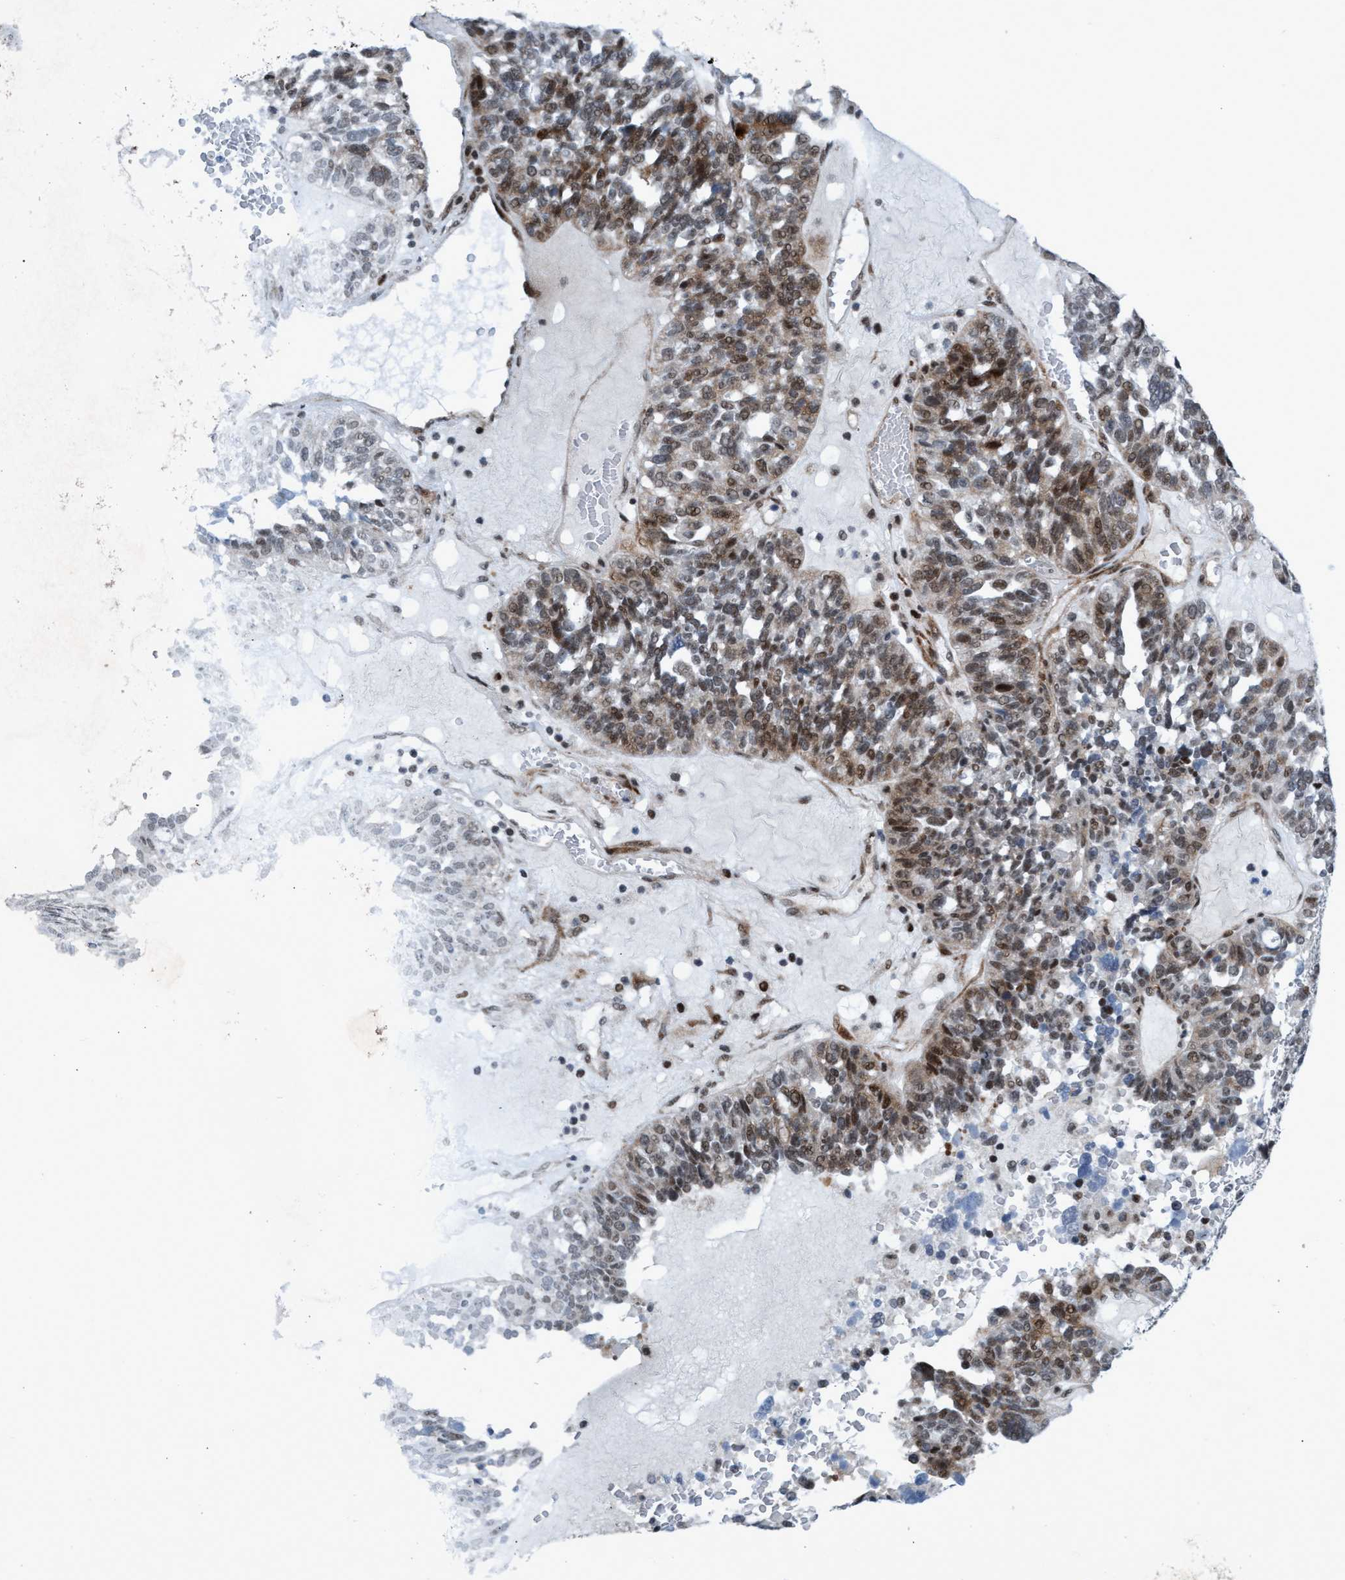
{"staining": {"intensity": "moderate", "quantity": ">75%", "location": "nuclear"}, "tissue": "ovarian cancer", "cell_type": "Tumor cells", "image_type": "cancer", "snomed": [{"axis": "morphology", "description": "Cystadenocarcinoma, serous, NOS"}, {"axis": "topography", "description": "Ovary"}], "caption": "This micrograph exhibits ovarian cancer (serous cystadenocarcinoma) stained with IHC to label a protein in brown. The nuclear of tumor cells show moderate positivity for the protein. Nuclei are counter-stained blue.", "gene": "CWC27", "patient": {"sex": "female", "age": 59}}